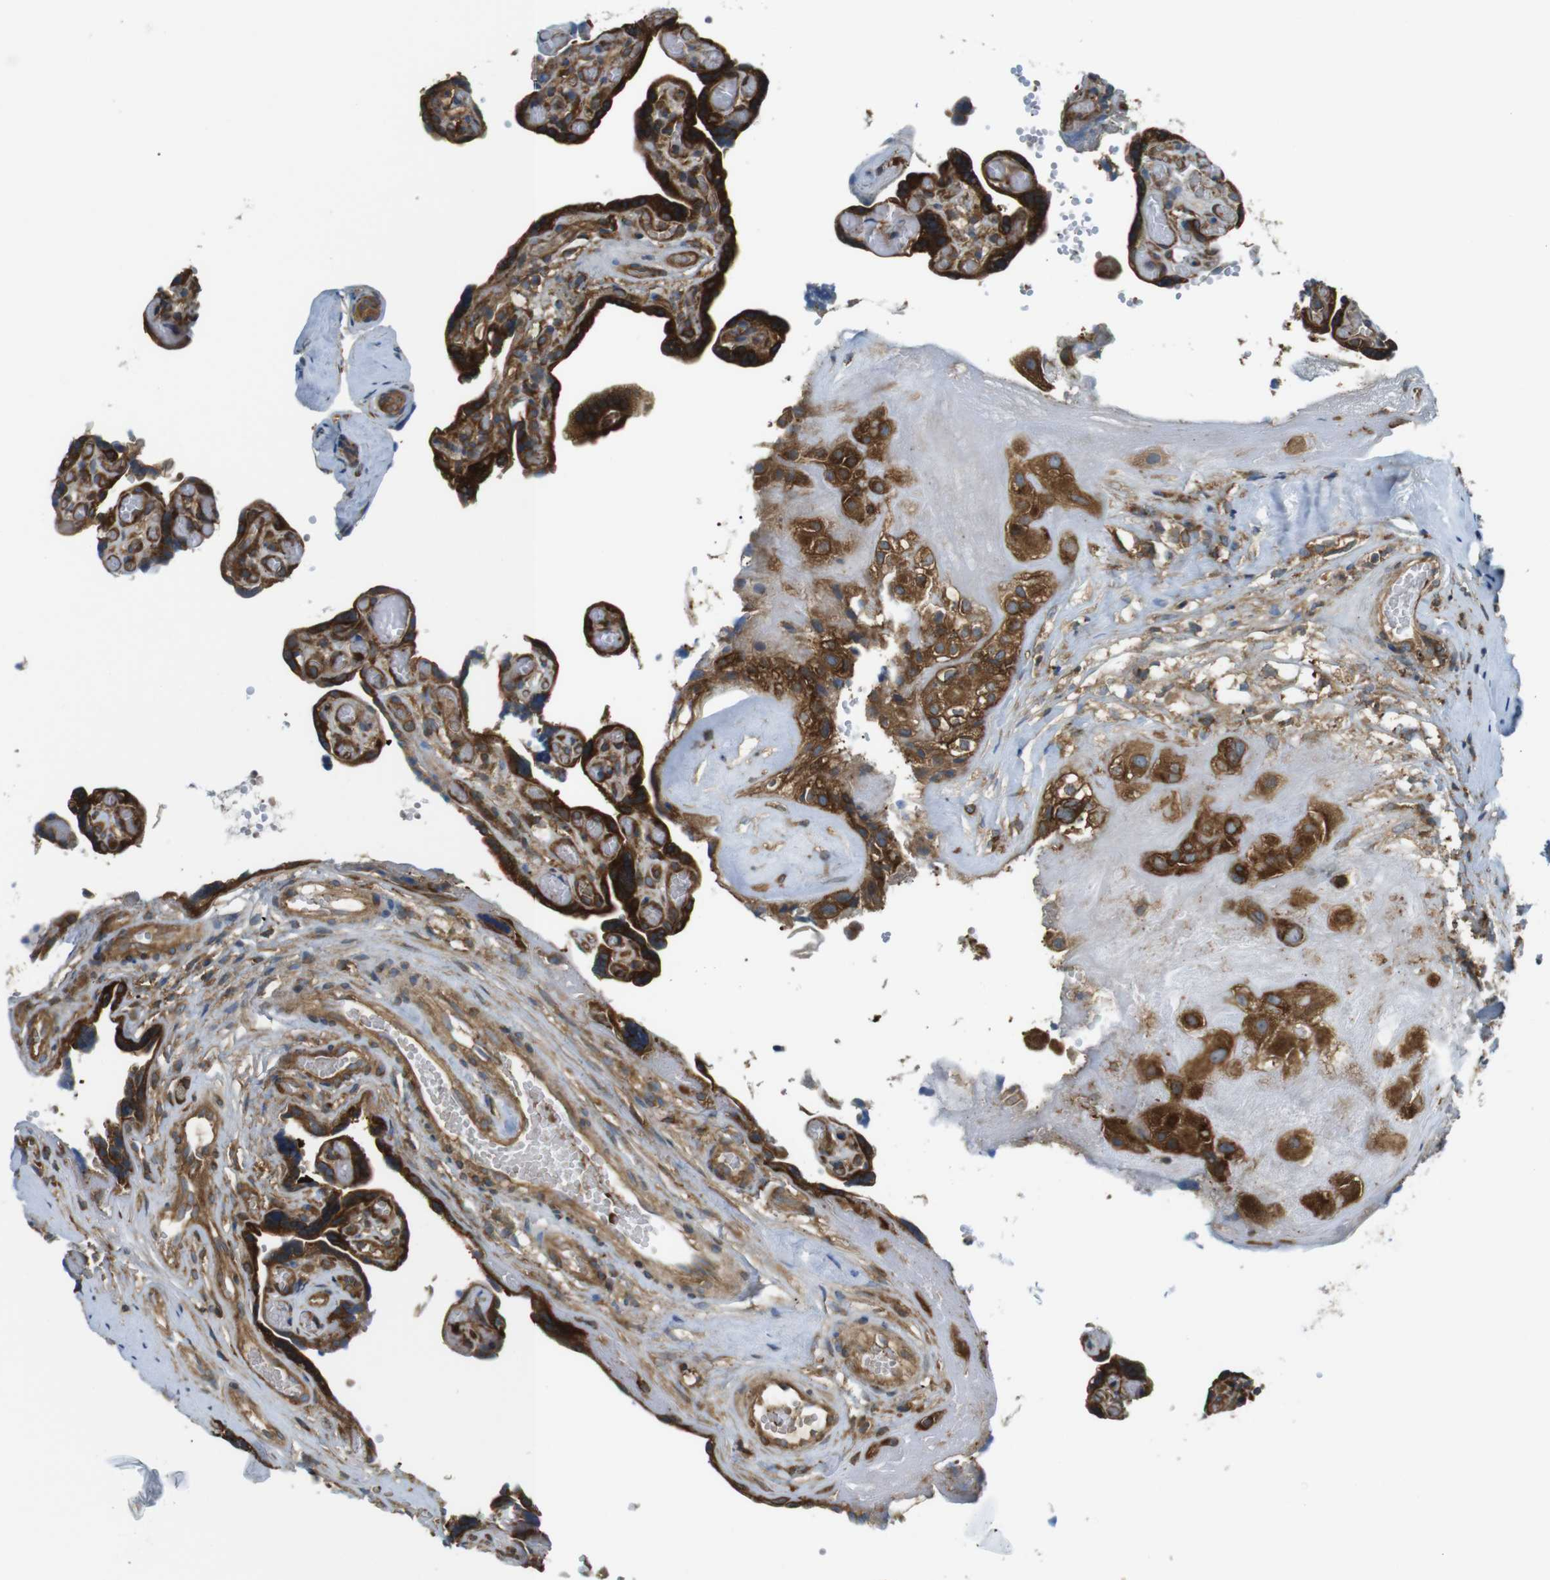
{"staining": {"intensity": "moderate", "quantity": ">75%", "location": "cytoplasmic/membranous"}, "tissue": "placenta", "cell_type": "Decidual cells", "image_type": "normal", "snomed": [{"axis": "morphology", "description": "Normal tissue, NOS"}, {"axis": "topography", "description": "Placenta"}], "caption": "Approximately >75% of decidual cells in normal human placenta exhibit moderate cytoplasmic/membranous protein expression as visualized by brown immunohistochemical staining.", "gene": "TSC1", "patient": {"sex": "female", "age": 30}}